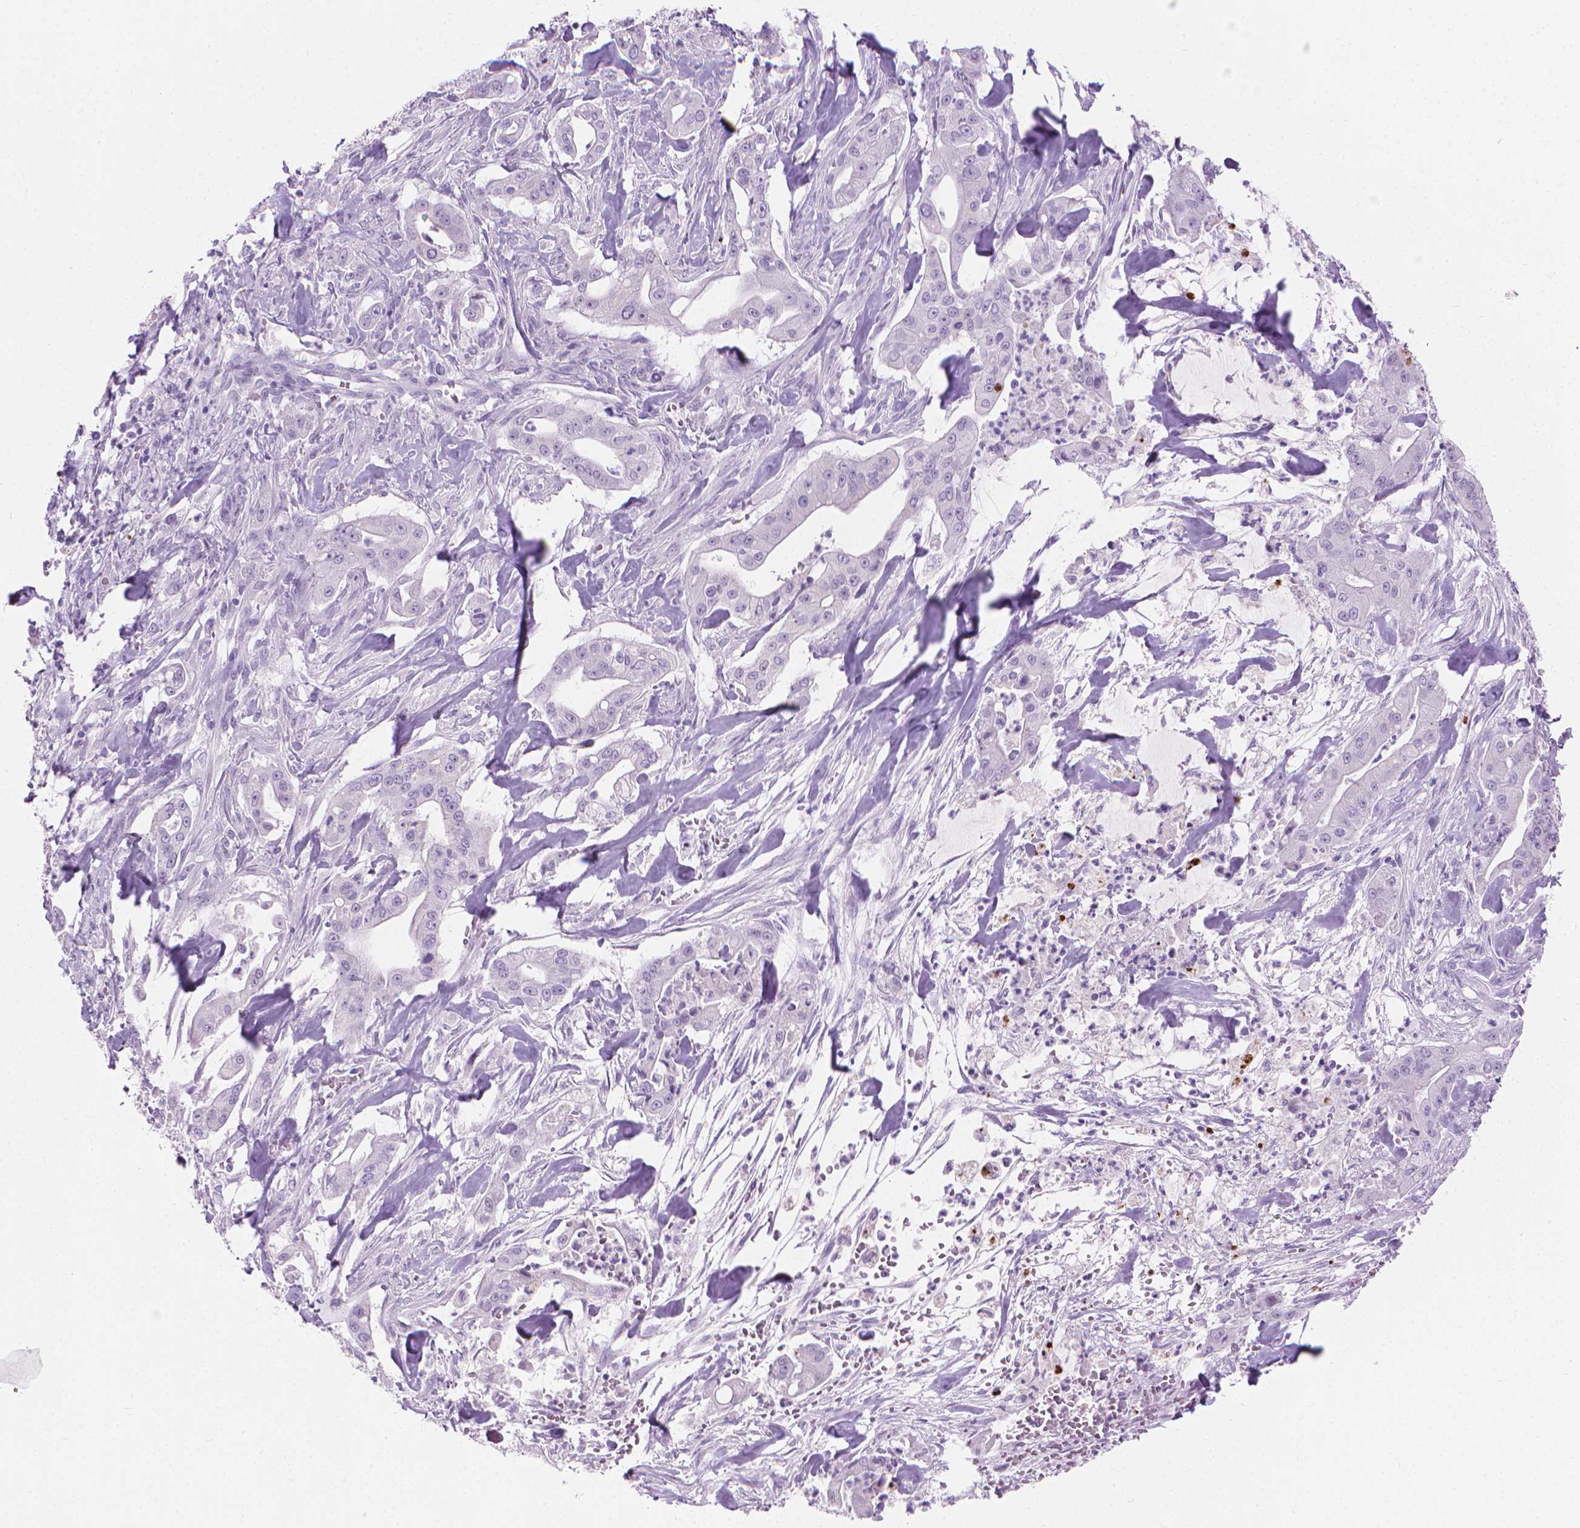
{"staining": {"intensity": "negative", "quantity": "none", "location": "none"}, "tissue": "pancreatic cancer", "cell_type": "Tumor cells", "image_type": "cancer", "snomed": [{"axis": "morphology", "description": "Normal tissue, NOS"}, {"axis": "morphology", "description": "Inflammation, NOS"}, {"axis": "morphology", "description": "Adenocarcinoma, NOS"}, {"axis": "topography", "description": "Pancreas"}], "caption": "Tumor cells show no significant staining in pancreatic cancer. (Immunohistochemistry, brightfield microscopy, high magnification).", "gene": "CFAP52", "patient": {"sex": "male", "age": 57}}